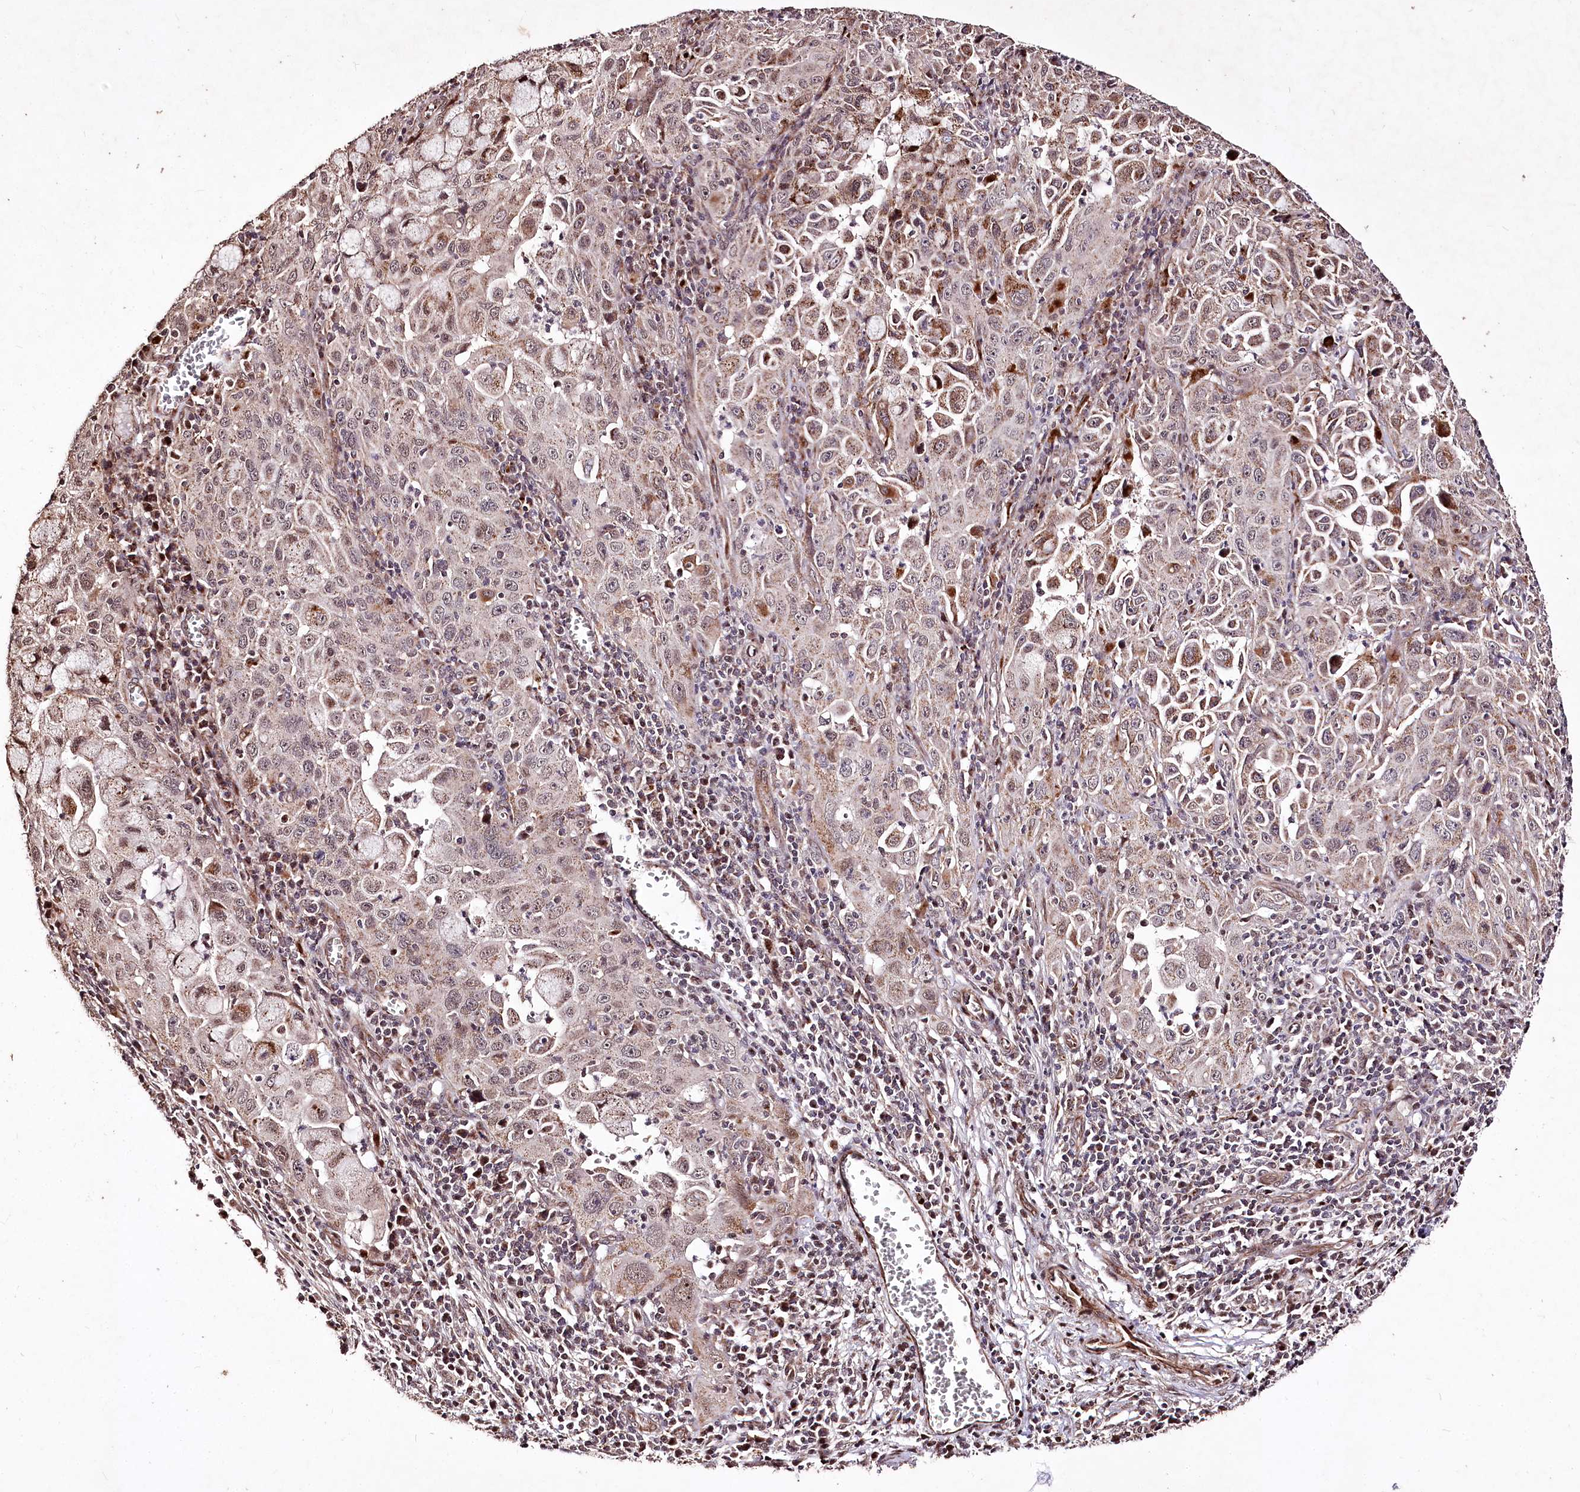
{"staining": {"intensity": "moderate", "quantity": "<25%", "location": "cytoplasmic/membranous"}, "tissue": "cervical cancer", "cell_type": "Tumor cells", "image_type": "cancer", "snomed": [{"axis": "morphology", "description": "Squamous cell carcinoma, NOS"}, {"axis": "topography", "description": "Cervix"}], "caption": "The photomicrograph demonstrates staining of squamous cell carcinoma (cervical), revealing moderate cytoplasmic/membranous protein positivity (brown color) within tumor cells. Nuclei are stained in blue.", "gene": "CARD19", "patient": {"sex": "female", "age": 42}}